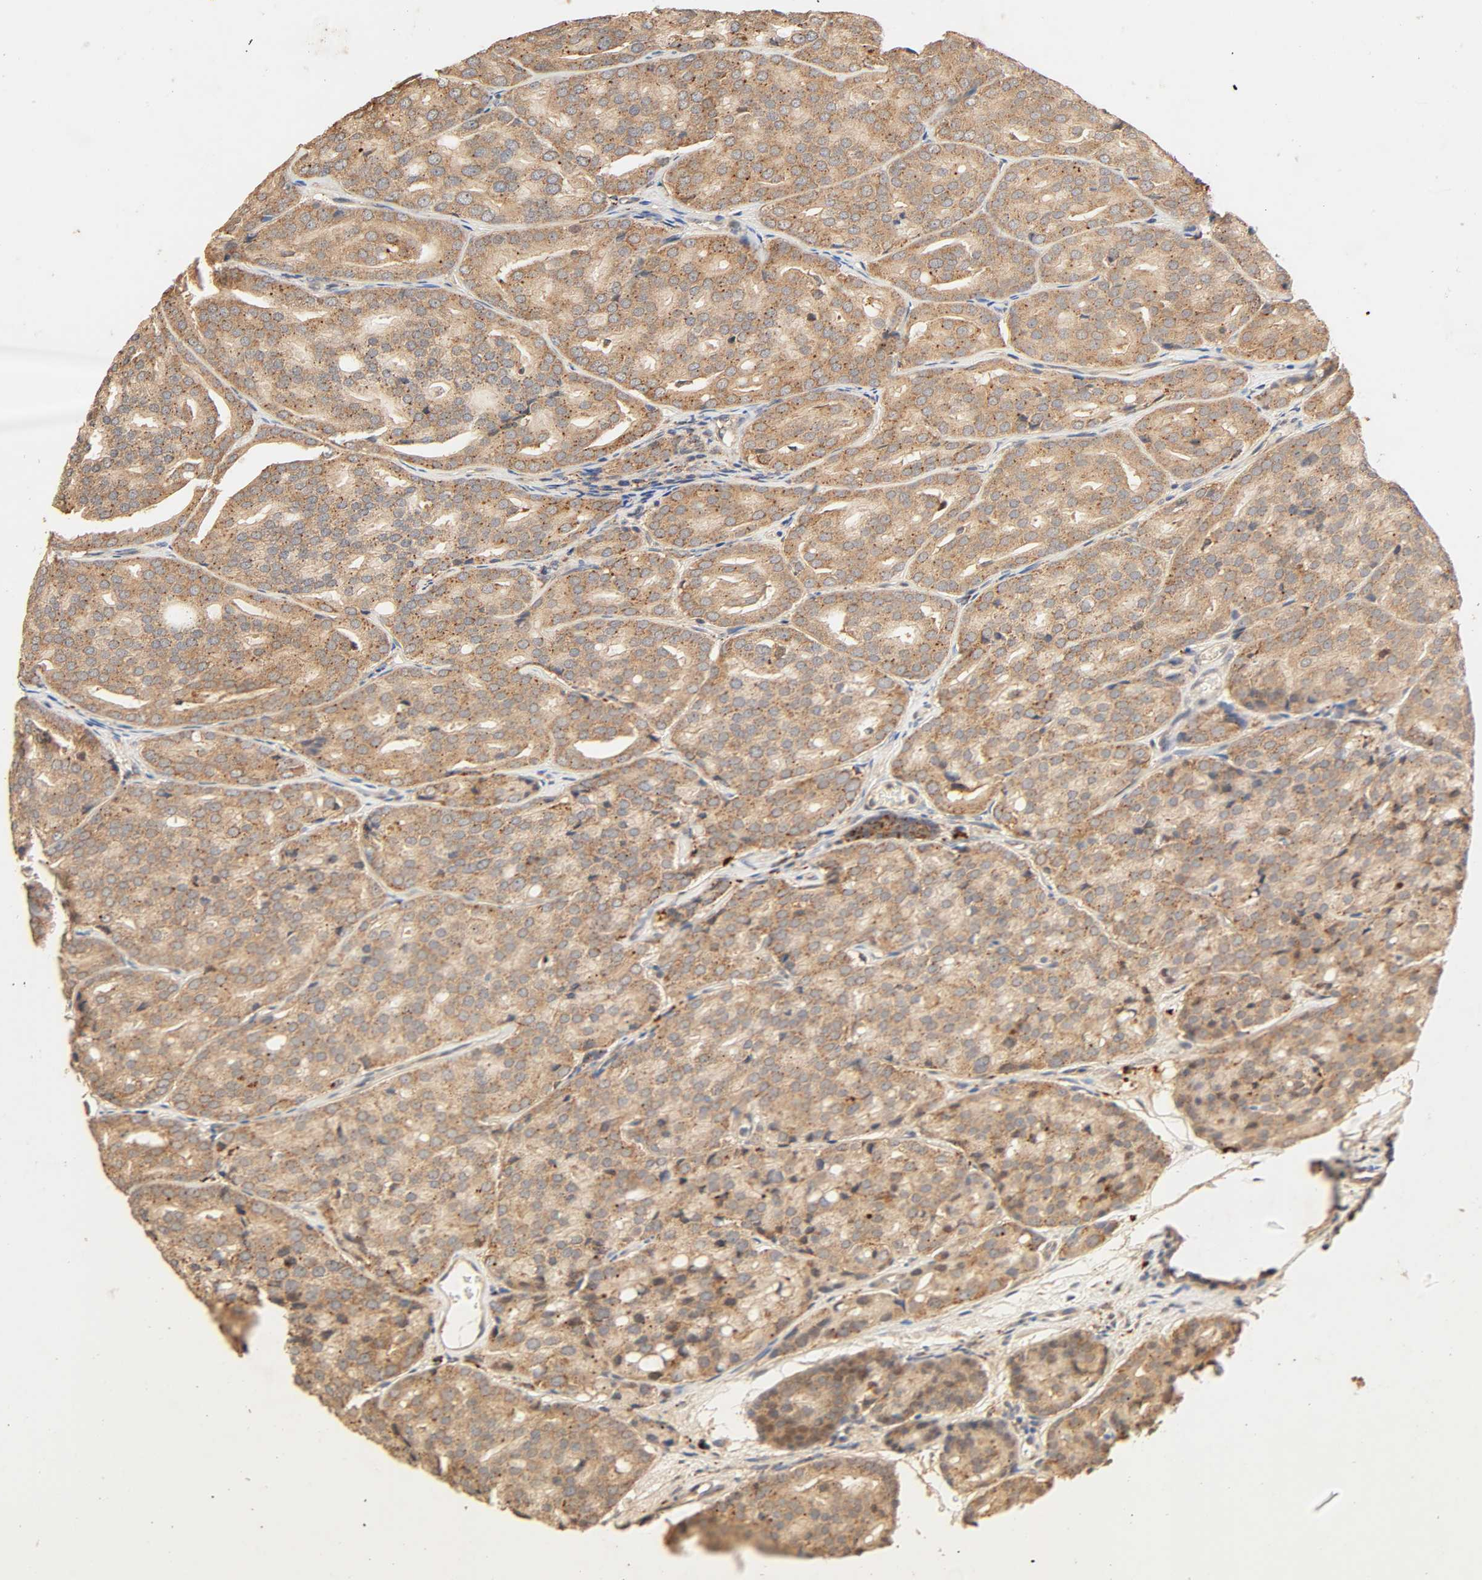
{"staining": {"intensity": "moderate", "quantity": ">75%", "location": "cytoplasmic/membranous"}, "tissue": "prostate cancer", "cell_type": "Tumor cells", "image_type": "cancer", "snomed": [{"axis": "morphology", "description": "Adenocarcinoma, High grade"}, {"axis": "topography", "description": "Prostate"}], "caption": "This micrograph displays prostate cancer stained with immunohistochemistry (IHC) to label a protein in brown. The cytoplasmic/membranous of tumor cells show moderate positivity for the protein. Nuclei are counter-stained blue.", "gene": "MAPK6", "patient": {"sex": "male", "age": 64}}